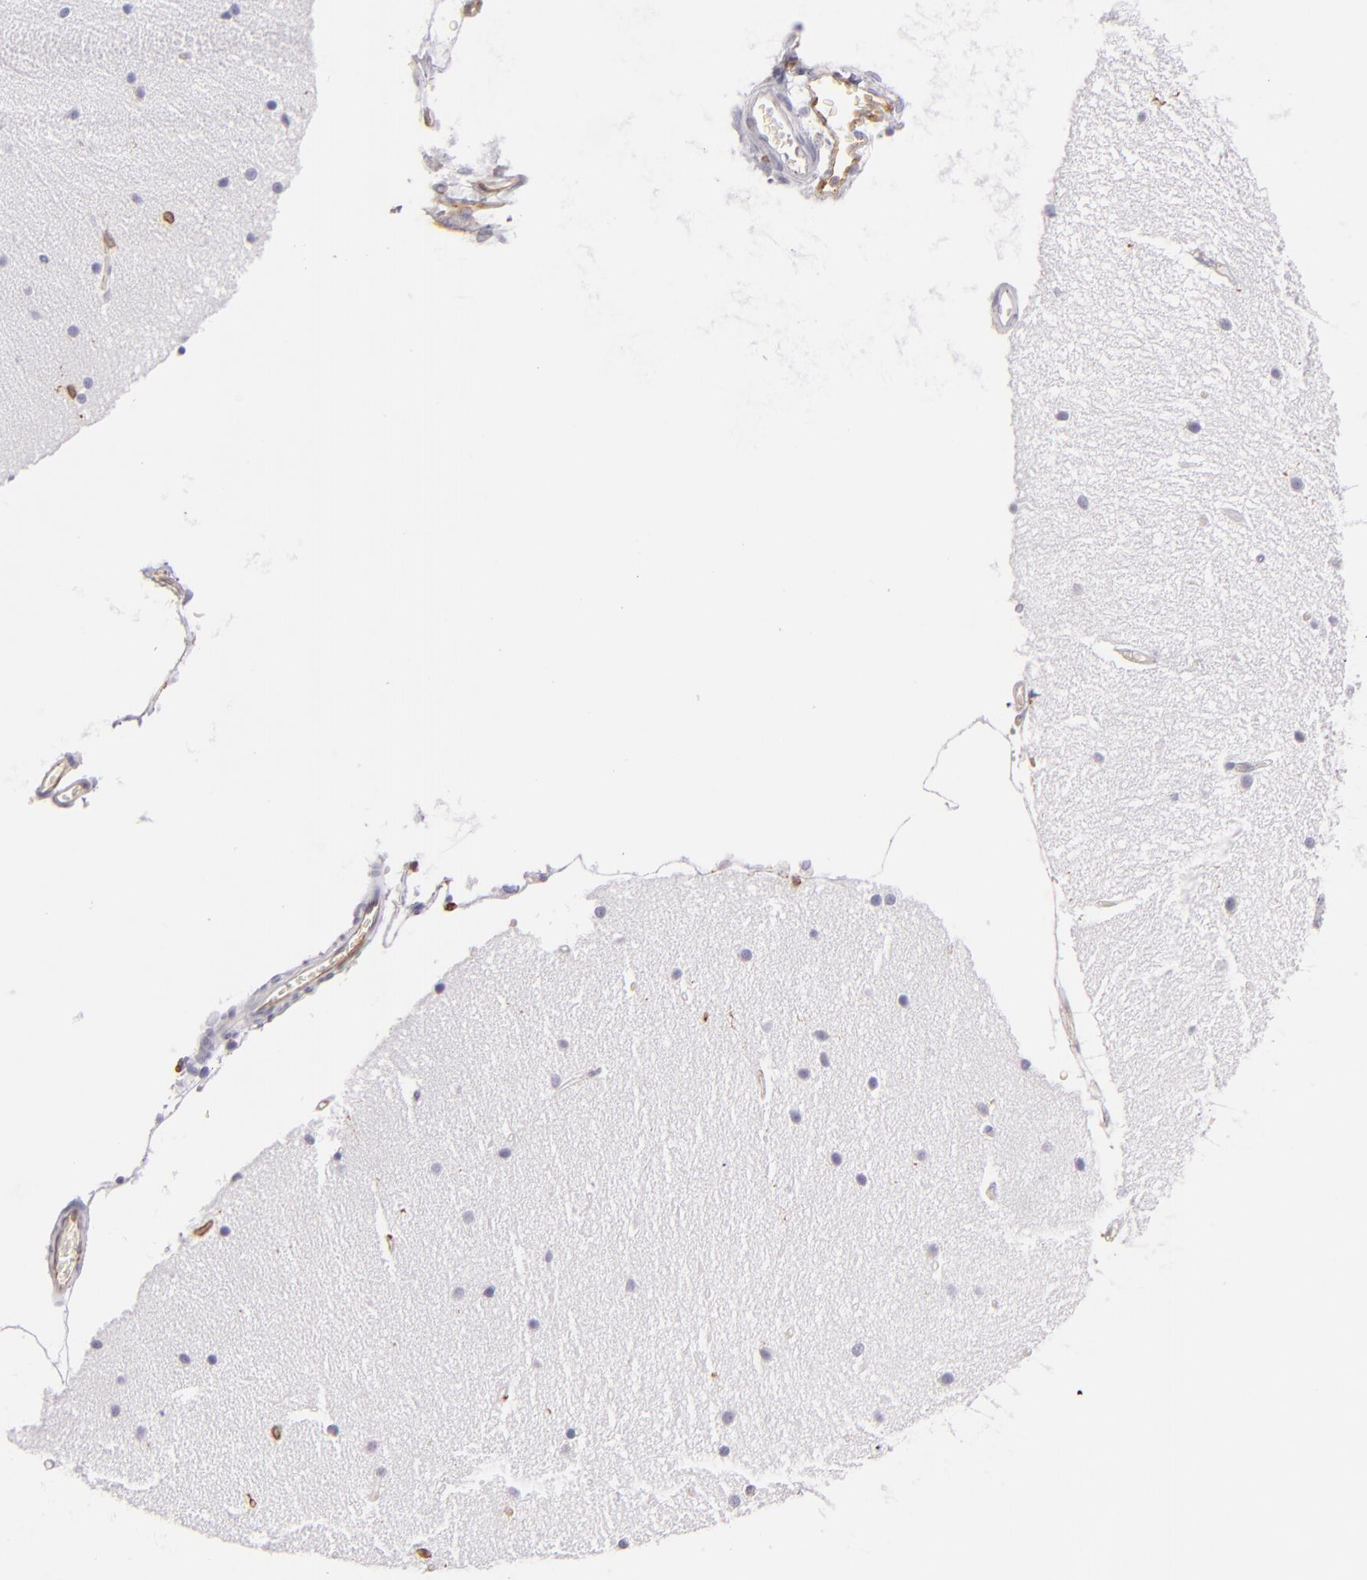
{"staining": {"intensity": "negative", "quantity": "none", "location": "none"}, "tissue": "cerebellum", "cell_type": "Cells in granular layer", "image_type": "normal", "snomed": [{"axis": "morphology", "description": "Normal tissue, NOS"}, {"axis": "topography", "description": "Cerebellum"}], "caption": "High magnification brightfield microscopy of normal cerebellum stained with DAB (3,3'-diaminobenzidine) (brown) and counterstained with hematoxylin (blue): cells in granular layer show no significant positivity.", "gene": "CD74", "patient": {"sex": "female", "age": 54}}